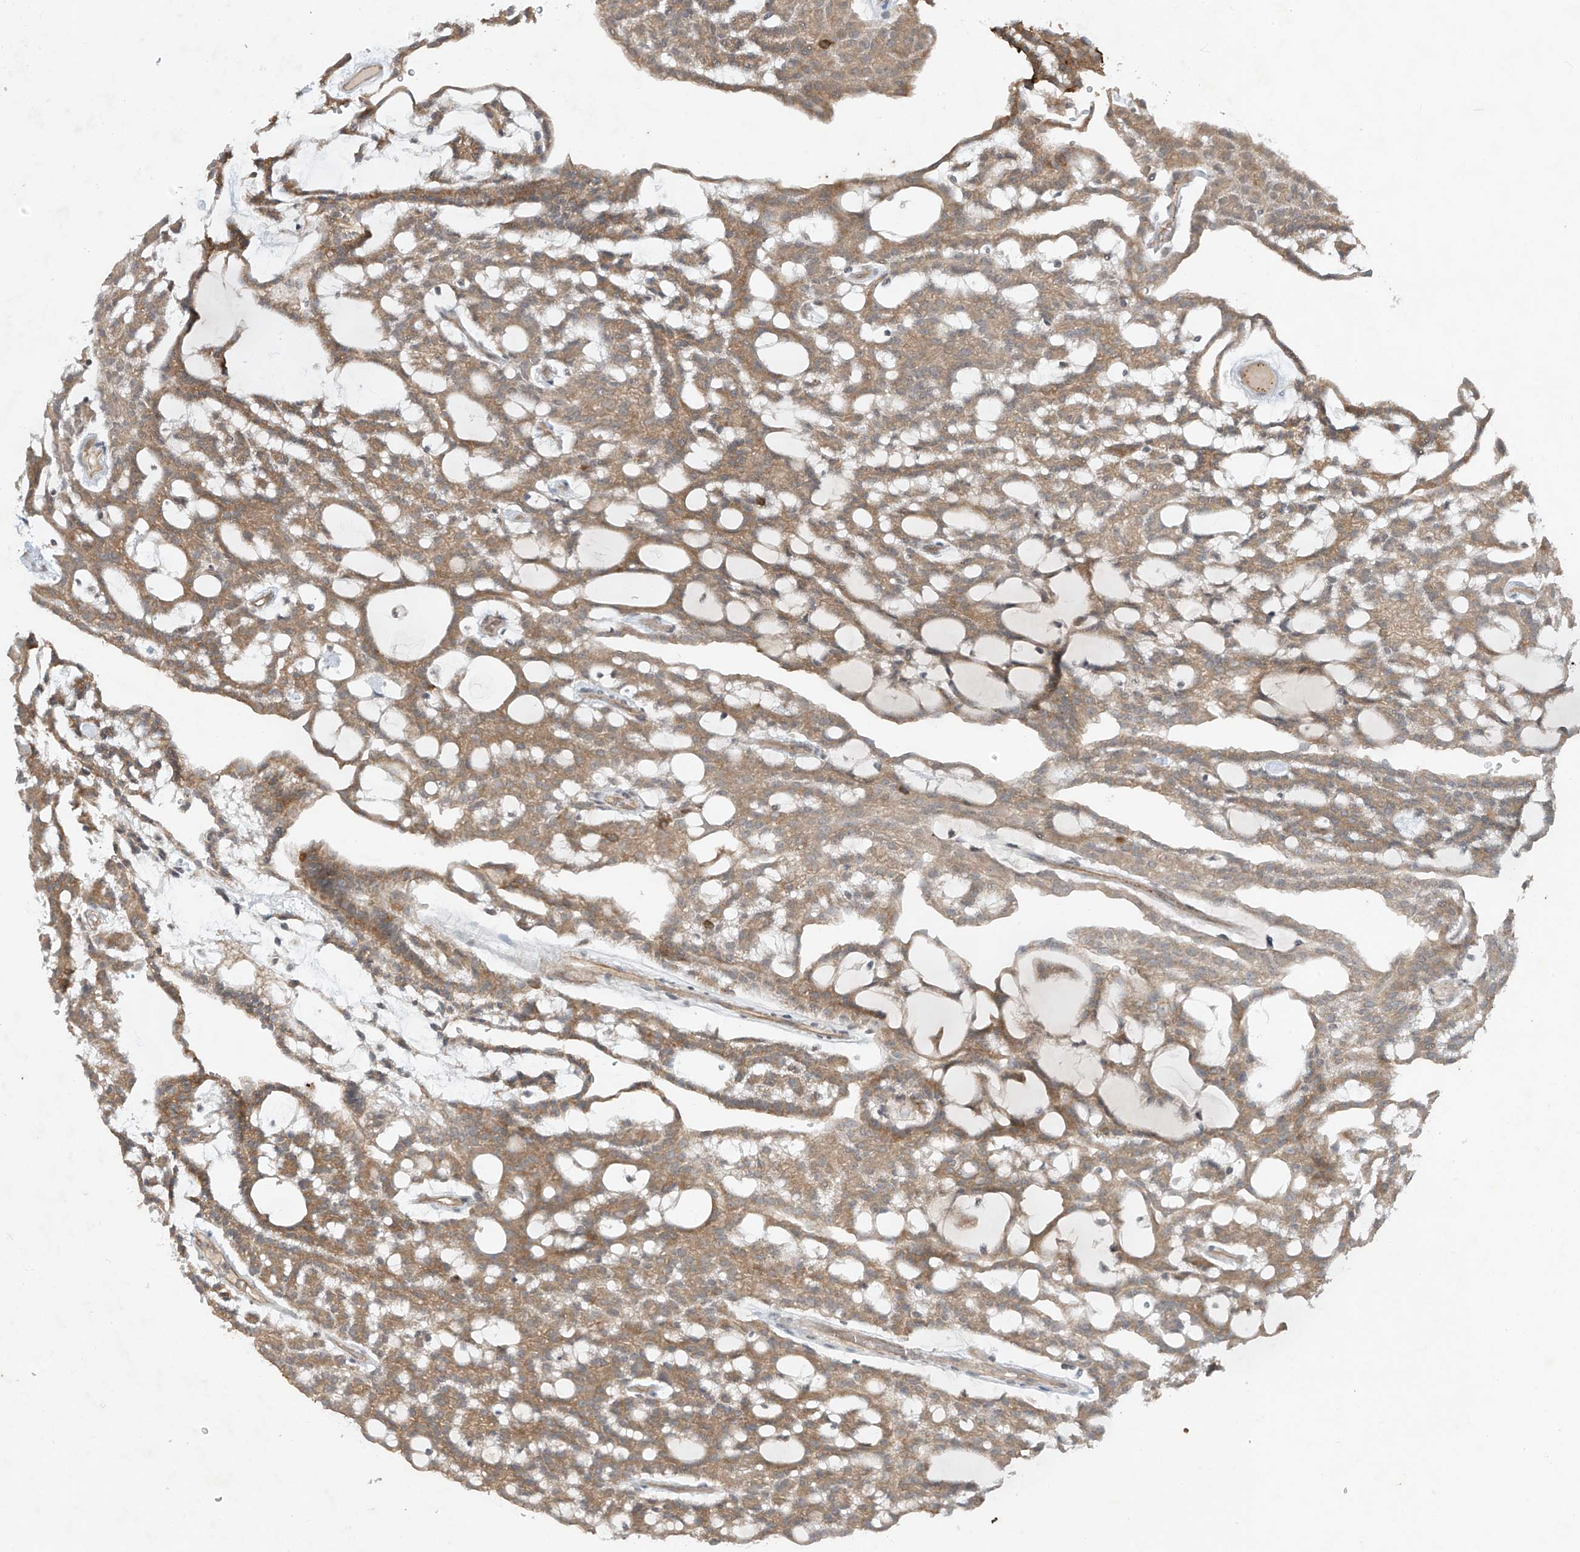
{"staining": {"intensity": "moderate", "quantity": ">75%", "location": "cytoplasmic/membranous"}, "tissue": "renal cancer", "cell_type": "Tumor cells", "image_type": "cancer", "snomed": [{"axis": "morphology", "description": "Adenocarcinoma, NOS"}, {"axis": "topography", "description": "Kidney"}], "caption": "Tumor cells exhibit medium levels of moderate cytoplasmic/membranous positivity in approximately >75% of cells in human adenocarcinoma (renal).", "gene": "DGKQ", "patient": {"sex": "male", "age": 63}}